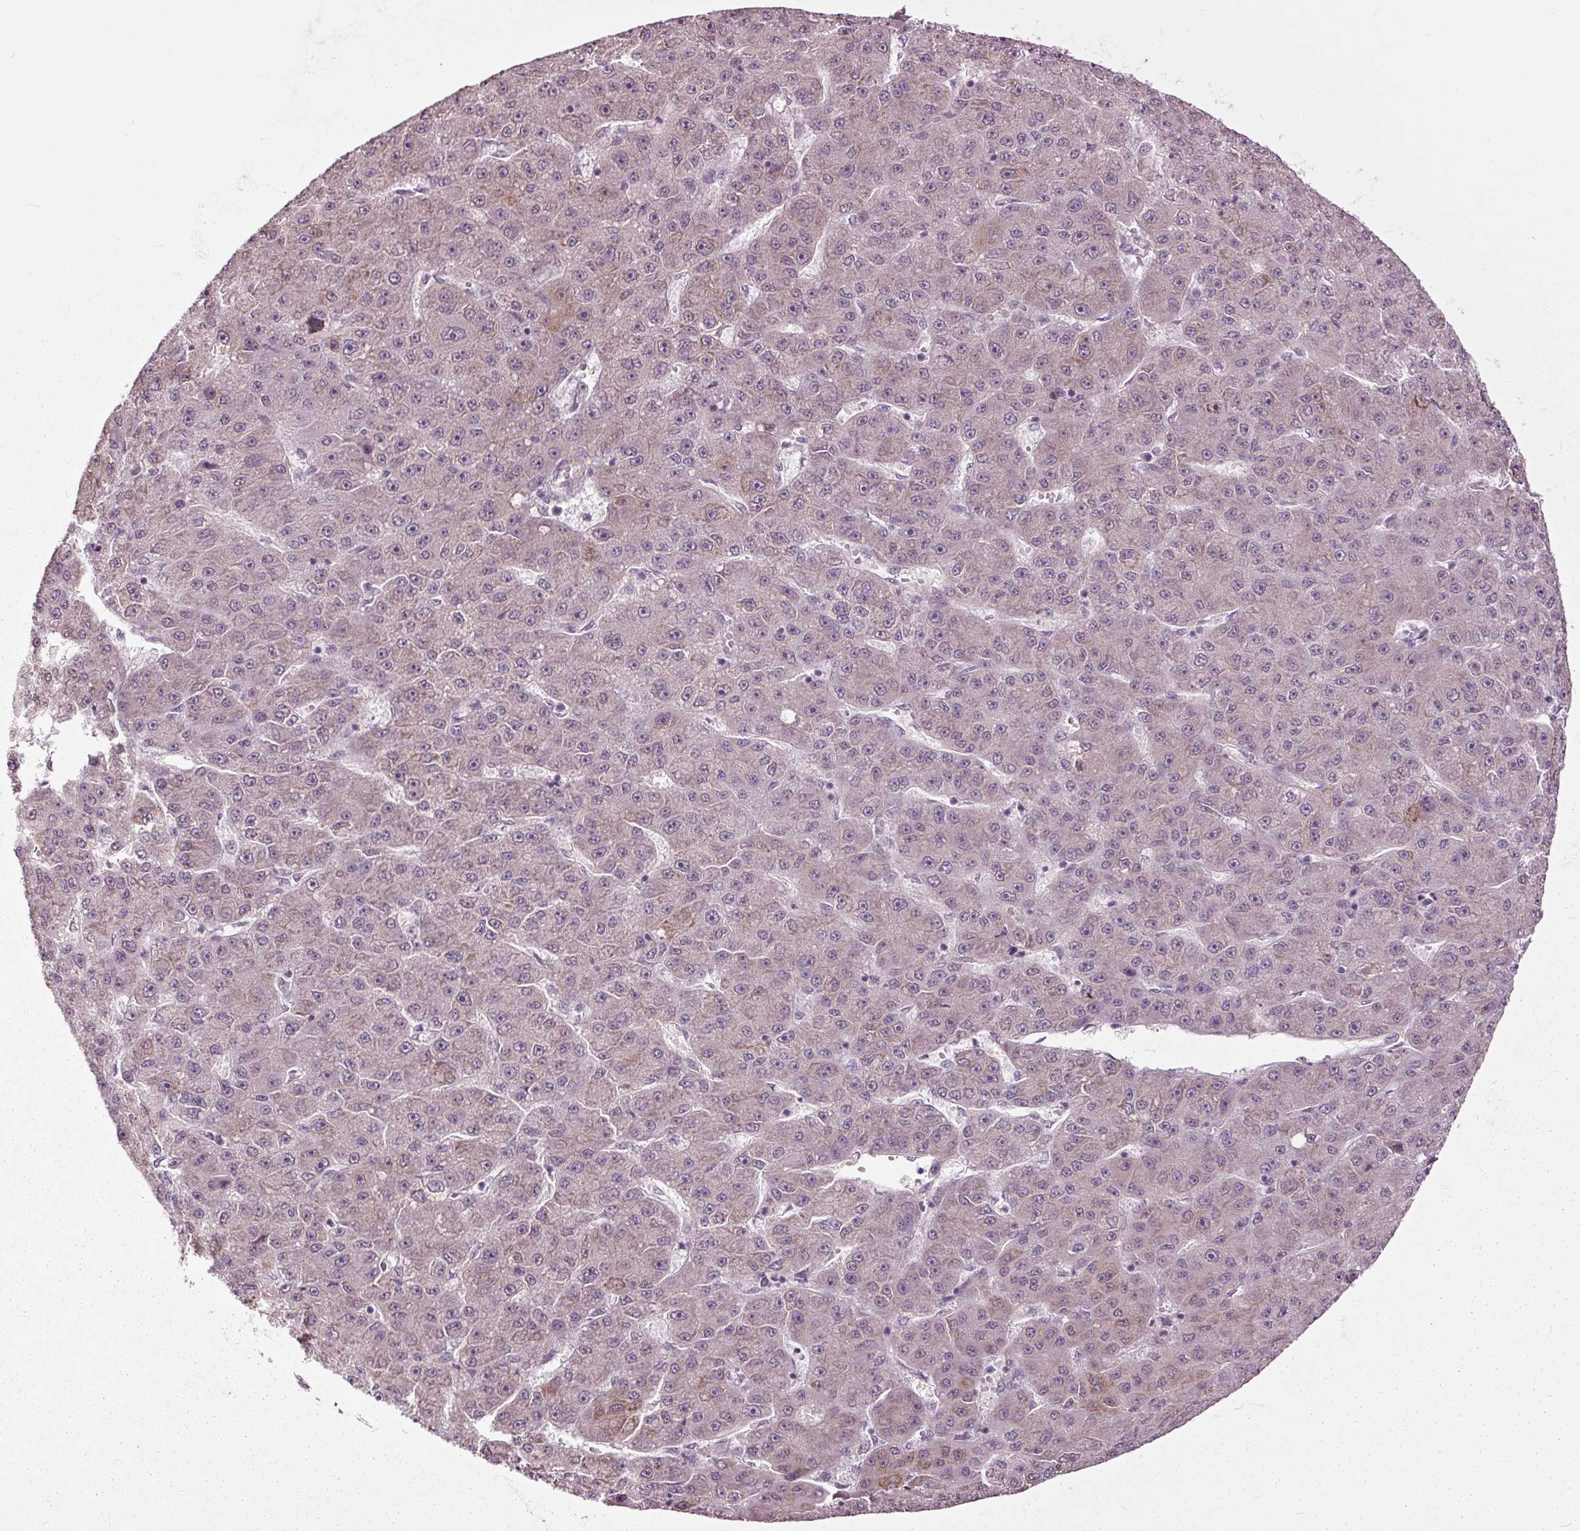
{"staining": {"intensity": "negative", "quantity": "none", "location": "none"}, "tissue": "liver cancer", "cell_type": "Tumor cells", "image_type": "cancer", "snomed": [{"axis": "morphology", "description": "Carcinoma, Hepatocellular, NOS"}, {"axis": "topography", "description": "Liver"}], "caption": "Liver hepatocellular carcinoma stained for a protein using IHC shows no staining tumor cells.", "gene": "HAUS5", "patient": {"sex": "male", "age": 67}}